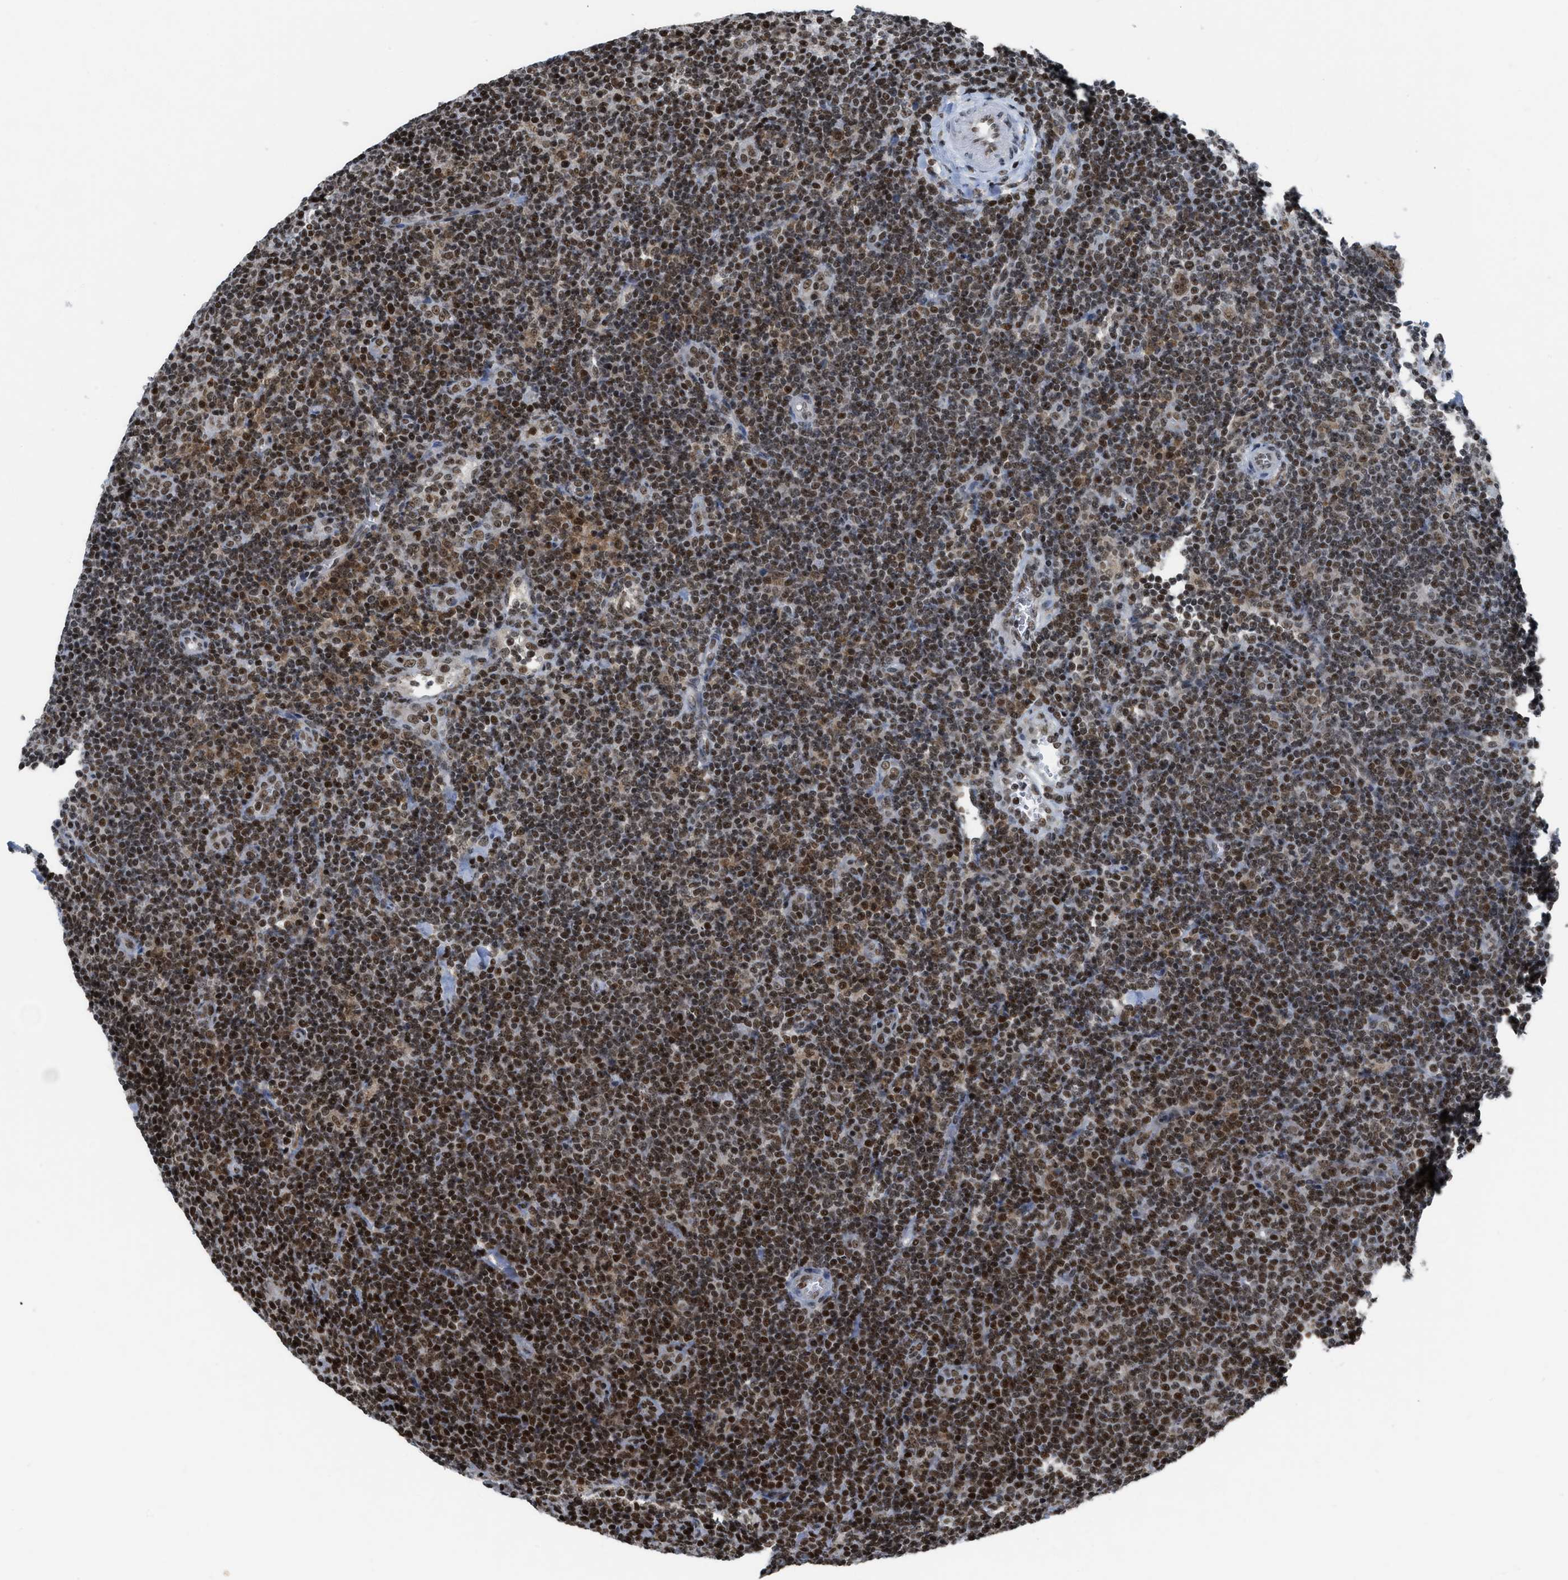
{"staining": {"intensity": "moderate", "quantity": ">75%", "location": "nuclear"}, "tissue": "lymphoma", "cell_type": "Tumor cells", "image_type": "cancer", "snomed": [{"axis": "morphology", "description": "Hodgkin's disease, NOS"}, {"axis": "topography", "description": "Lymph node"}], "caption": "Immunohistochemistry (DAB) staining of Hodgkin's disease displays moderate nuclear protein expression in about >75% of tumor cells. Nuclei are stained in blue.", "gene": "RAD51B", "patient": {"sex": "female", "age": 57}}